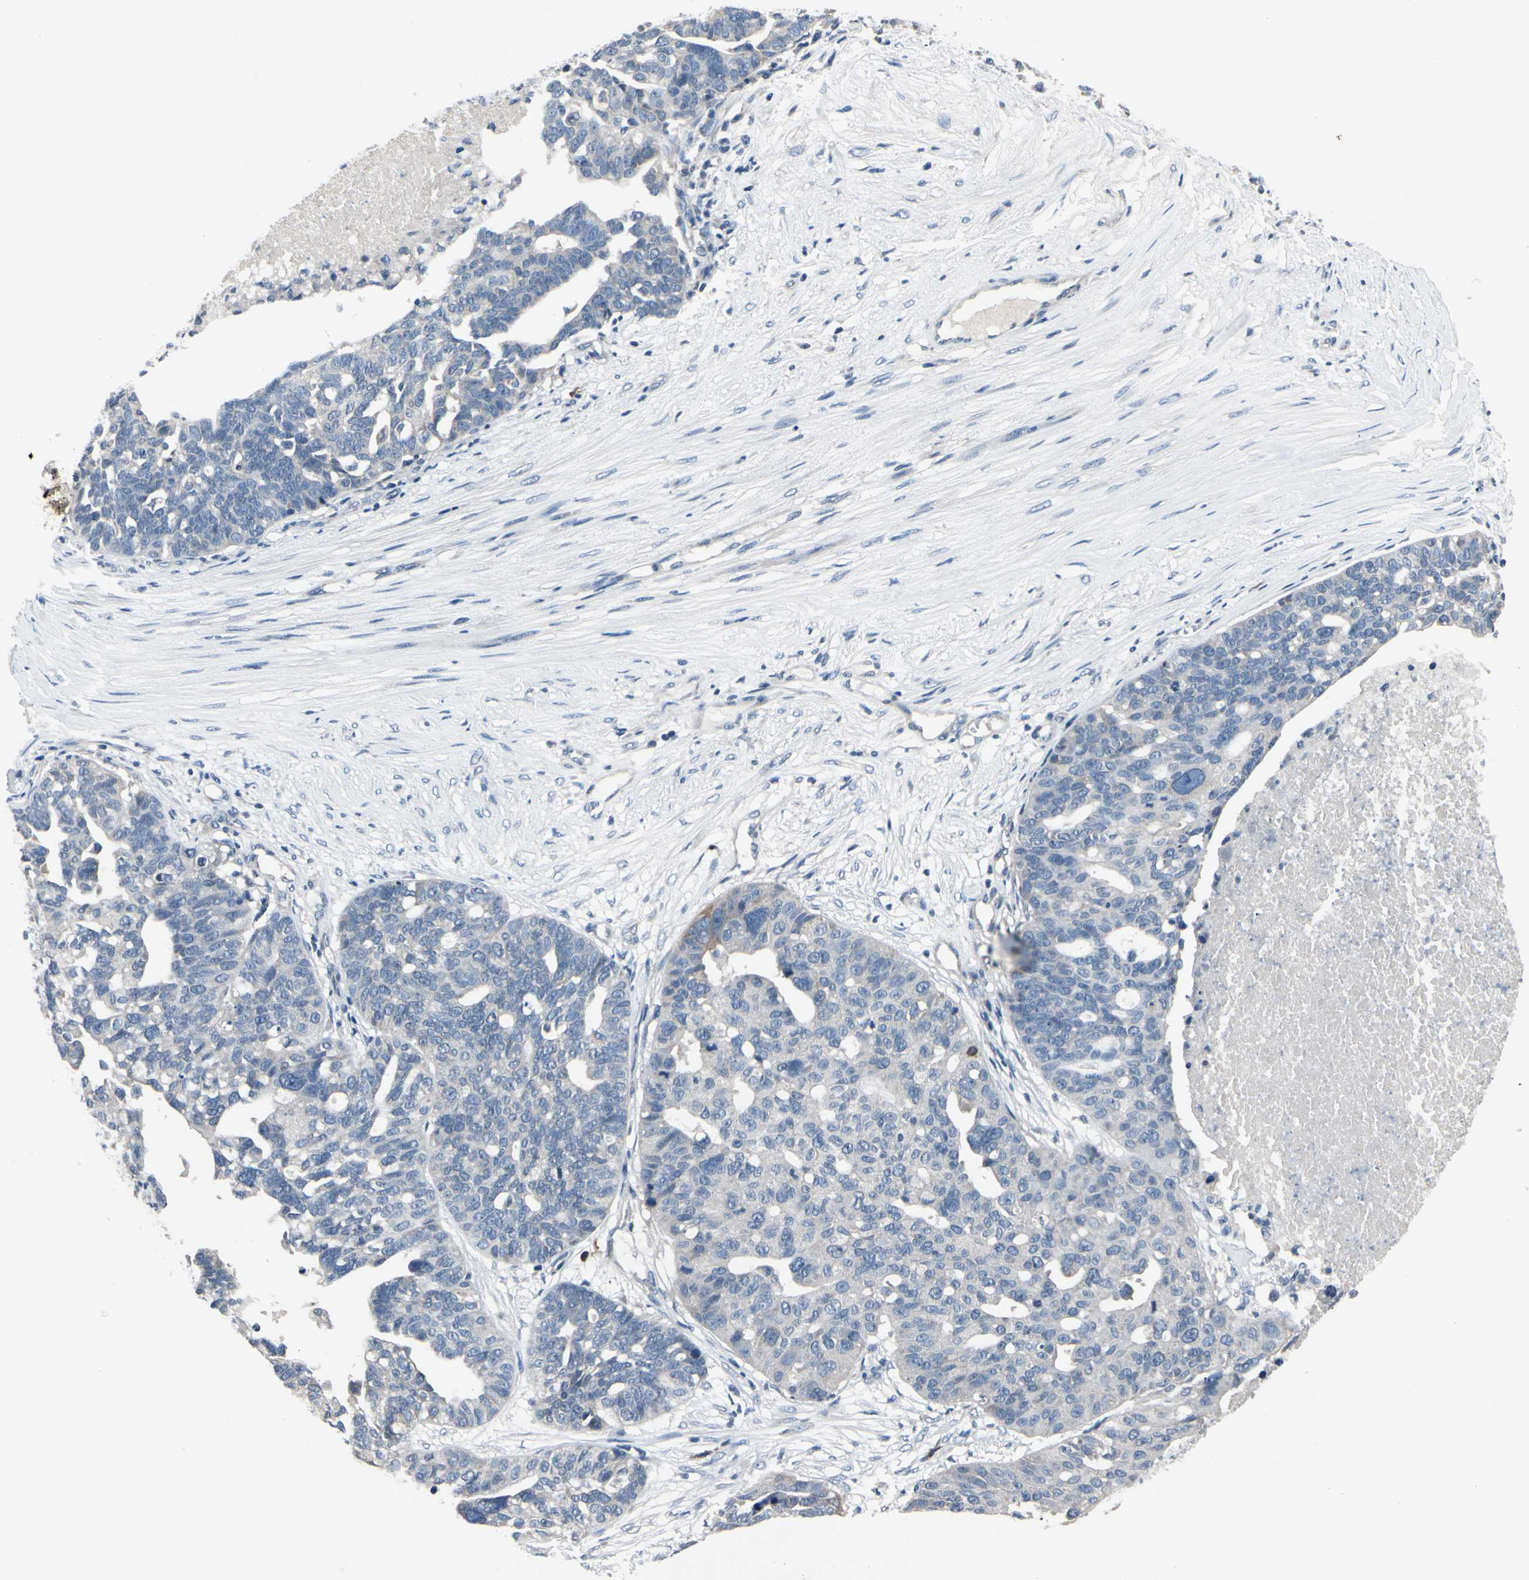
{"staining": {"intensity": "negative", "quantity": "none", "location": "none"}, "tissue": "ovarian cancer", "cell_type": "Tumor cells", "image_type": "cancer", "snomed": [{"axis": "morphology", "description": "Cystadenocarcinoma, serous, NOS"}, {"axis": "topography", "description": "Ovary"}], "caption": "Immunohistochemistry (IHC) of ovarian cancer (serous cystadenocarcinoma) displays no staining in tumor cells.", "gene": "SELENOK", "patient": {"sex": "female", "age": 59}}